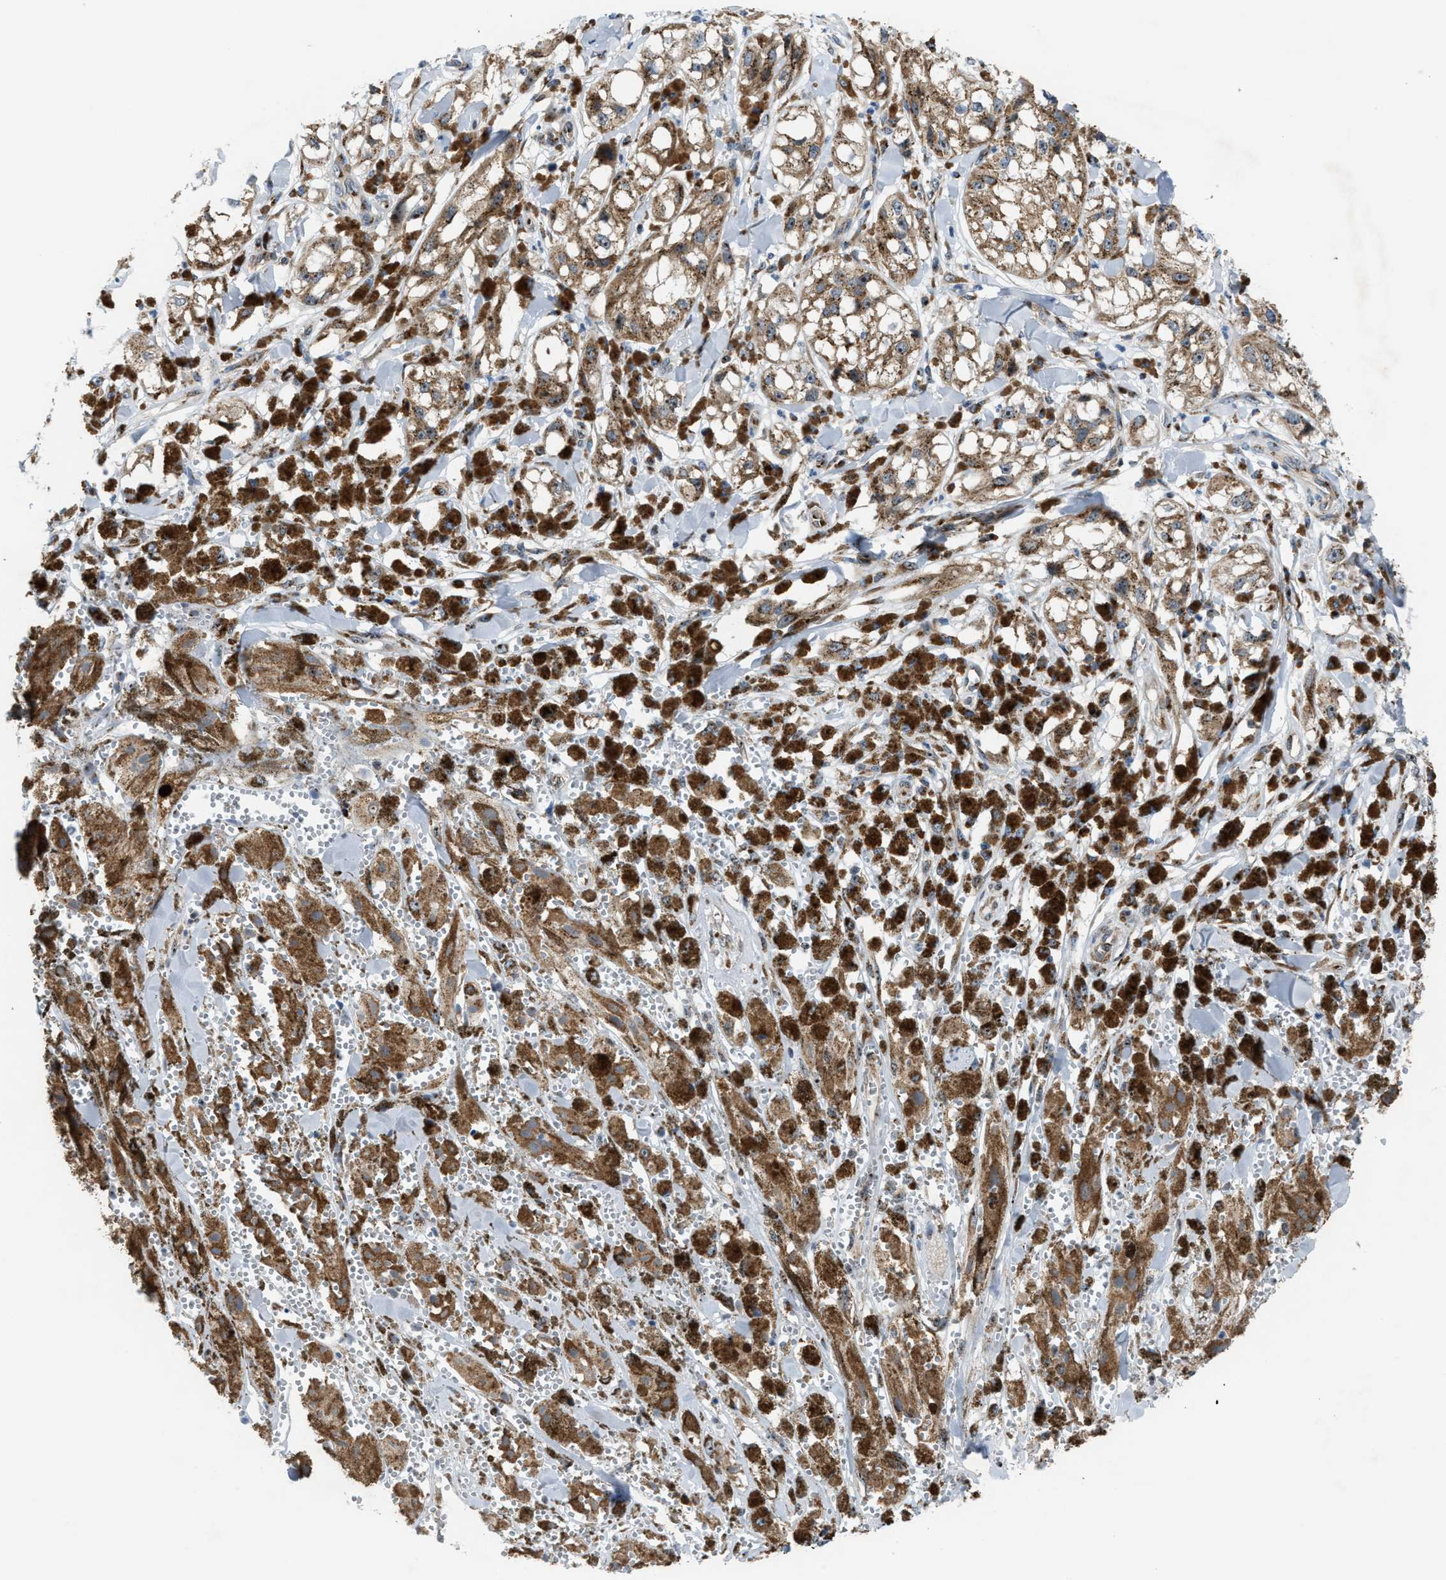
{"staining": {"intensity": "moderate", "quantity": ">75%", "location": "cytoplasmic/membranous"}, "tissue": "melanoma", "cell_type": "Tumor cells", "image_type": "cancer", "snomed": [{"axis": "morphology", "description": "Malignant melanoma, NOS"}, {"axis": "topography", "description": "Skin"}], "caption": "The histopathology image reveals staining of malignant melanoma, revealing moderate cytoplasmic/membranous protein staining (brown color) within tumor cells. (DAB IHC, brown staining for protein, blue staining for nuclei).", "gene": "SLC38A10", "patient": {"sex": "male", "age": 88}}